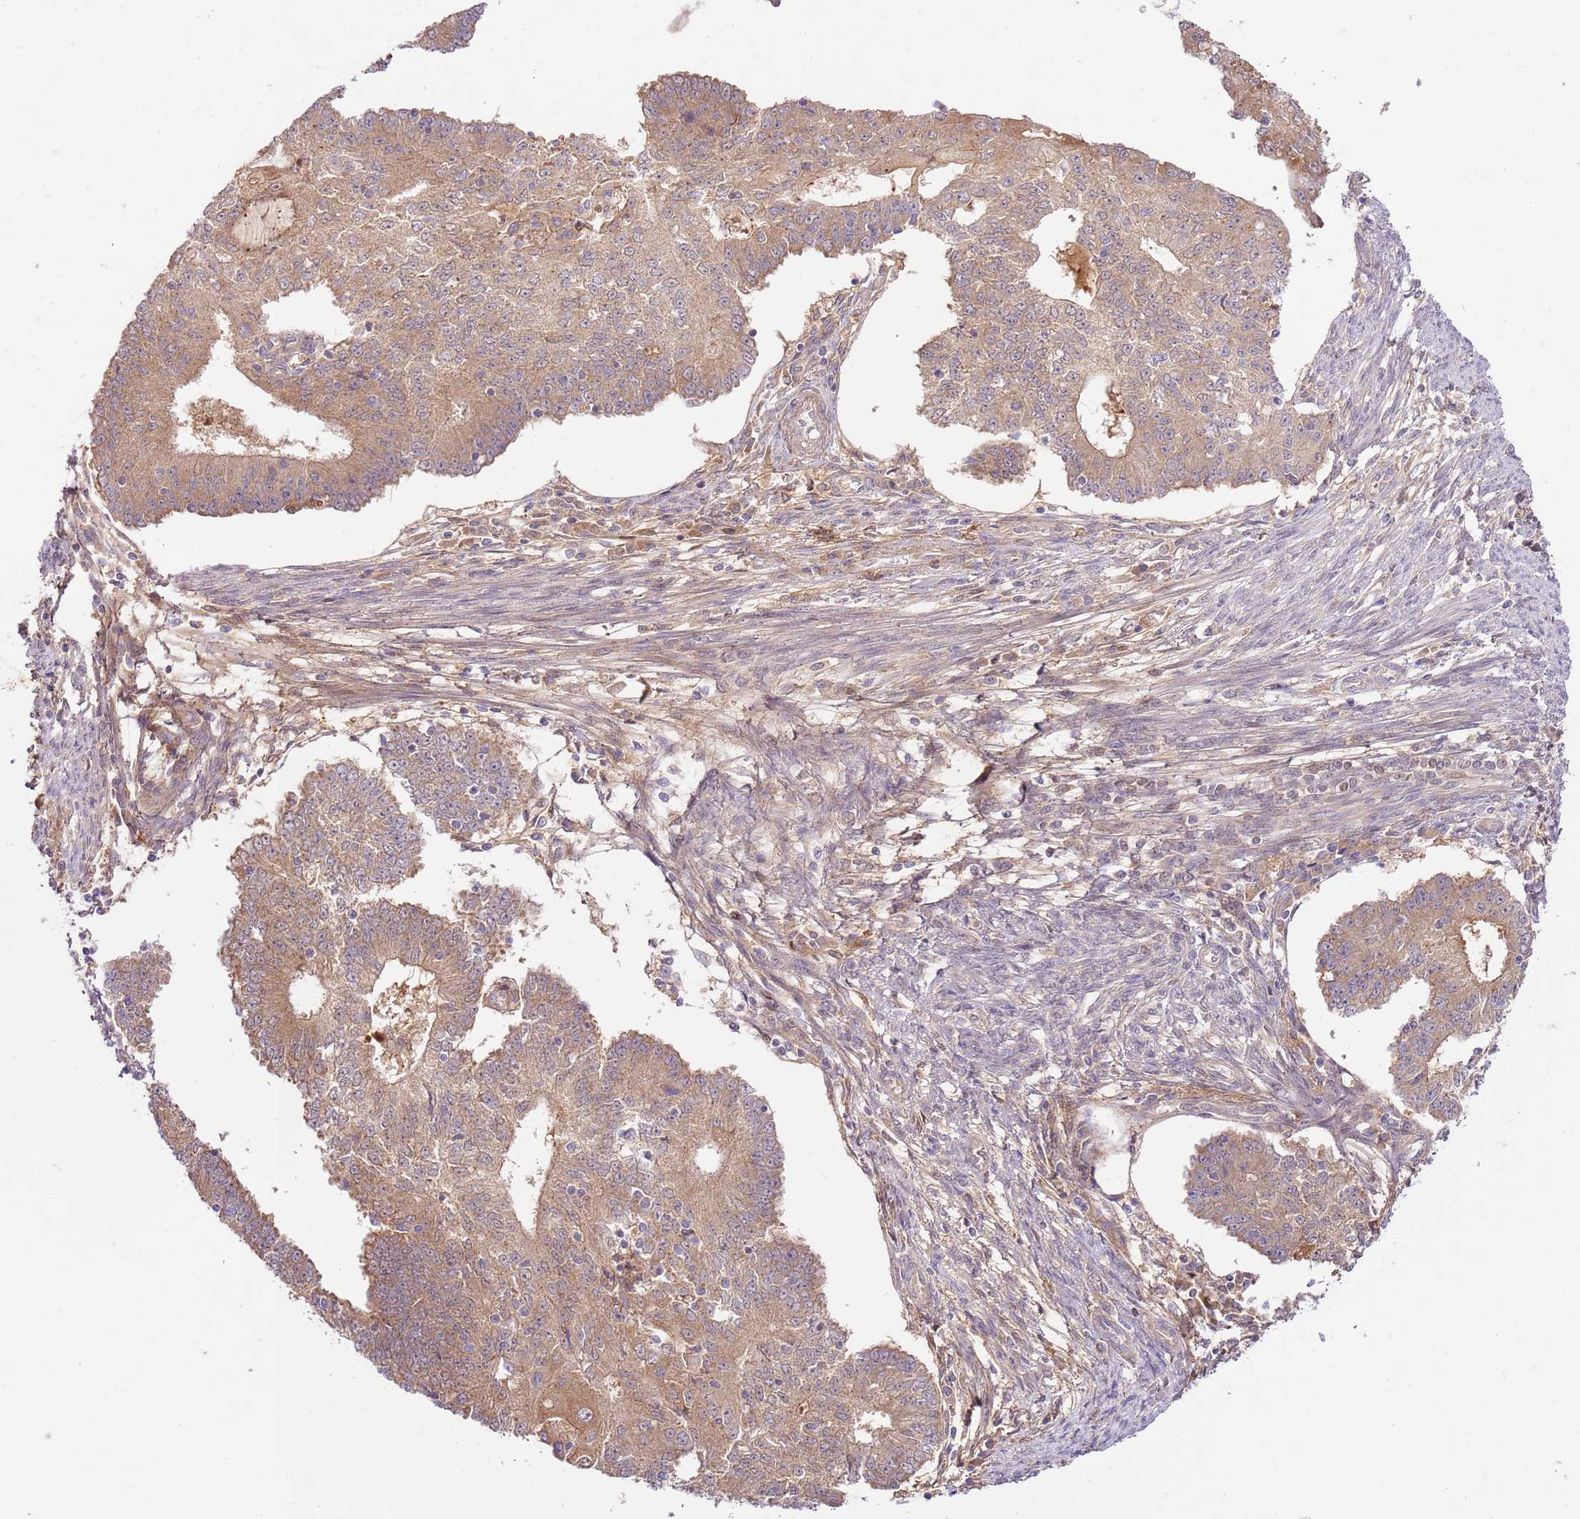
{"staining": {"intensity": "moderate", "quantity": ">75%", "location": "cytoplasmic/membranous"}, "tissue": "endometrial cancer", "cell_type": "Tumor cells", "image_type": "cancer", "snomed": [{"axis": "morphology", "description": "Adenocarcinoma, NOS"}, {"axis": "topography", "description": "Endometrium"}], "caption": "Immunohistochemistry of adenocarcinoma (endometrial) reveals medium levels of moderate cytoplasmic/membranous expression in about >75% of tumor cells. The protein is shown in brown color, while the nuclei are stained blue.", "gene": "C8G", "patient": {"sex": "female", "age": 56}}